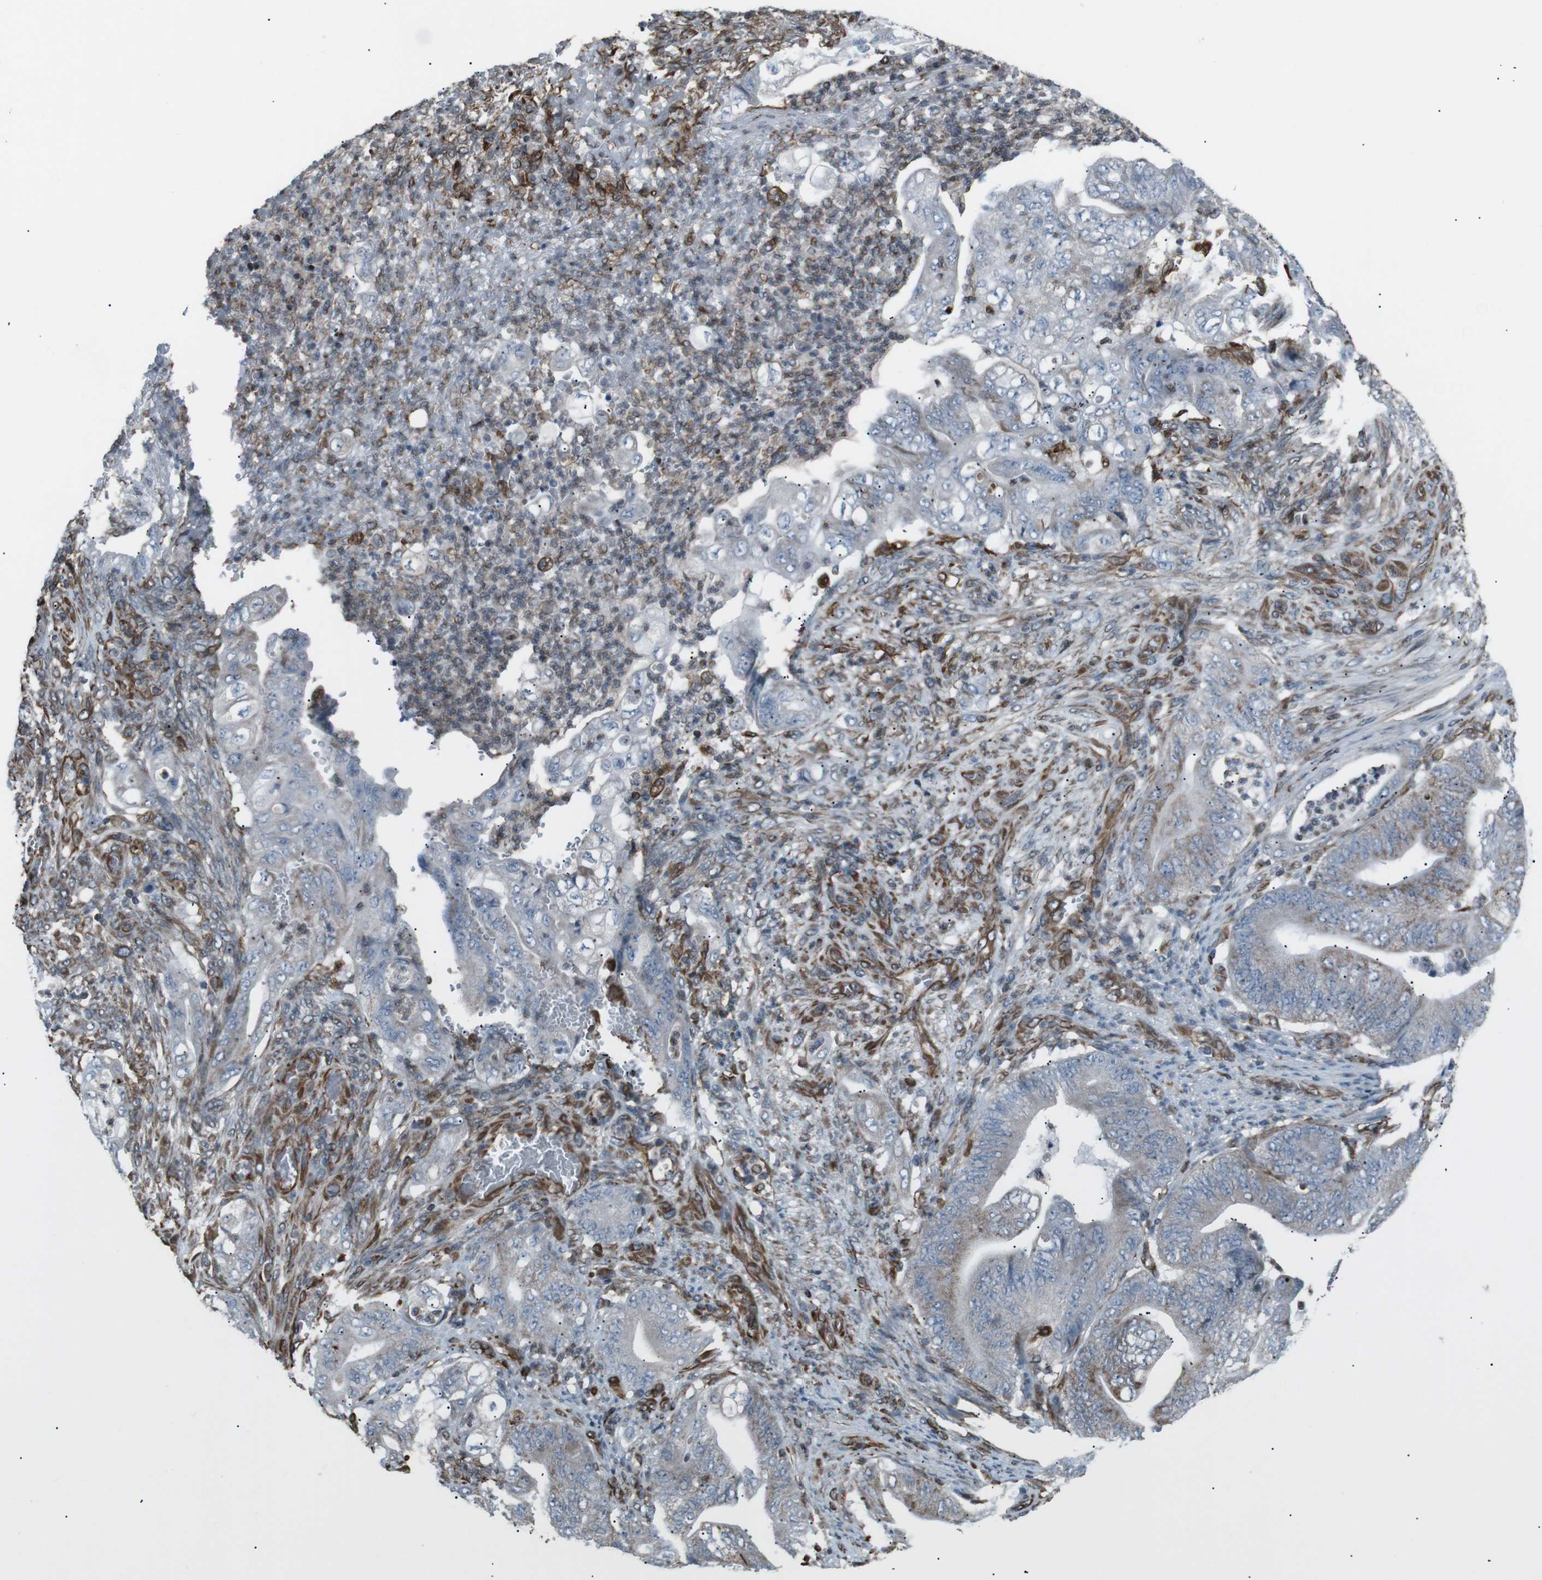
{"staining": {"intensity": "moderate", "quantity": "<25%", "location": "cytoplasmic/membranous"}, "tissue": "stomach cancer", "cell_type": "Tumor cells", "image_type": "cancer", "snomed": [{"axis": "morphology", "description": "Adenocarcinoma, NOS"}, {"axis": "topography", "description": "Stomach"}], "caption": "Stomach adenocarcinoma stained with immunohistochemistry (IHC) displays moderate cytoplasmic/membranous positivity in about <25% of tumor cells.", "gene": "TMEM141", "patient": {"sex": "female", "age": 73}}